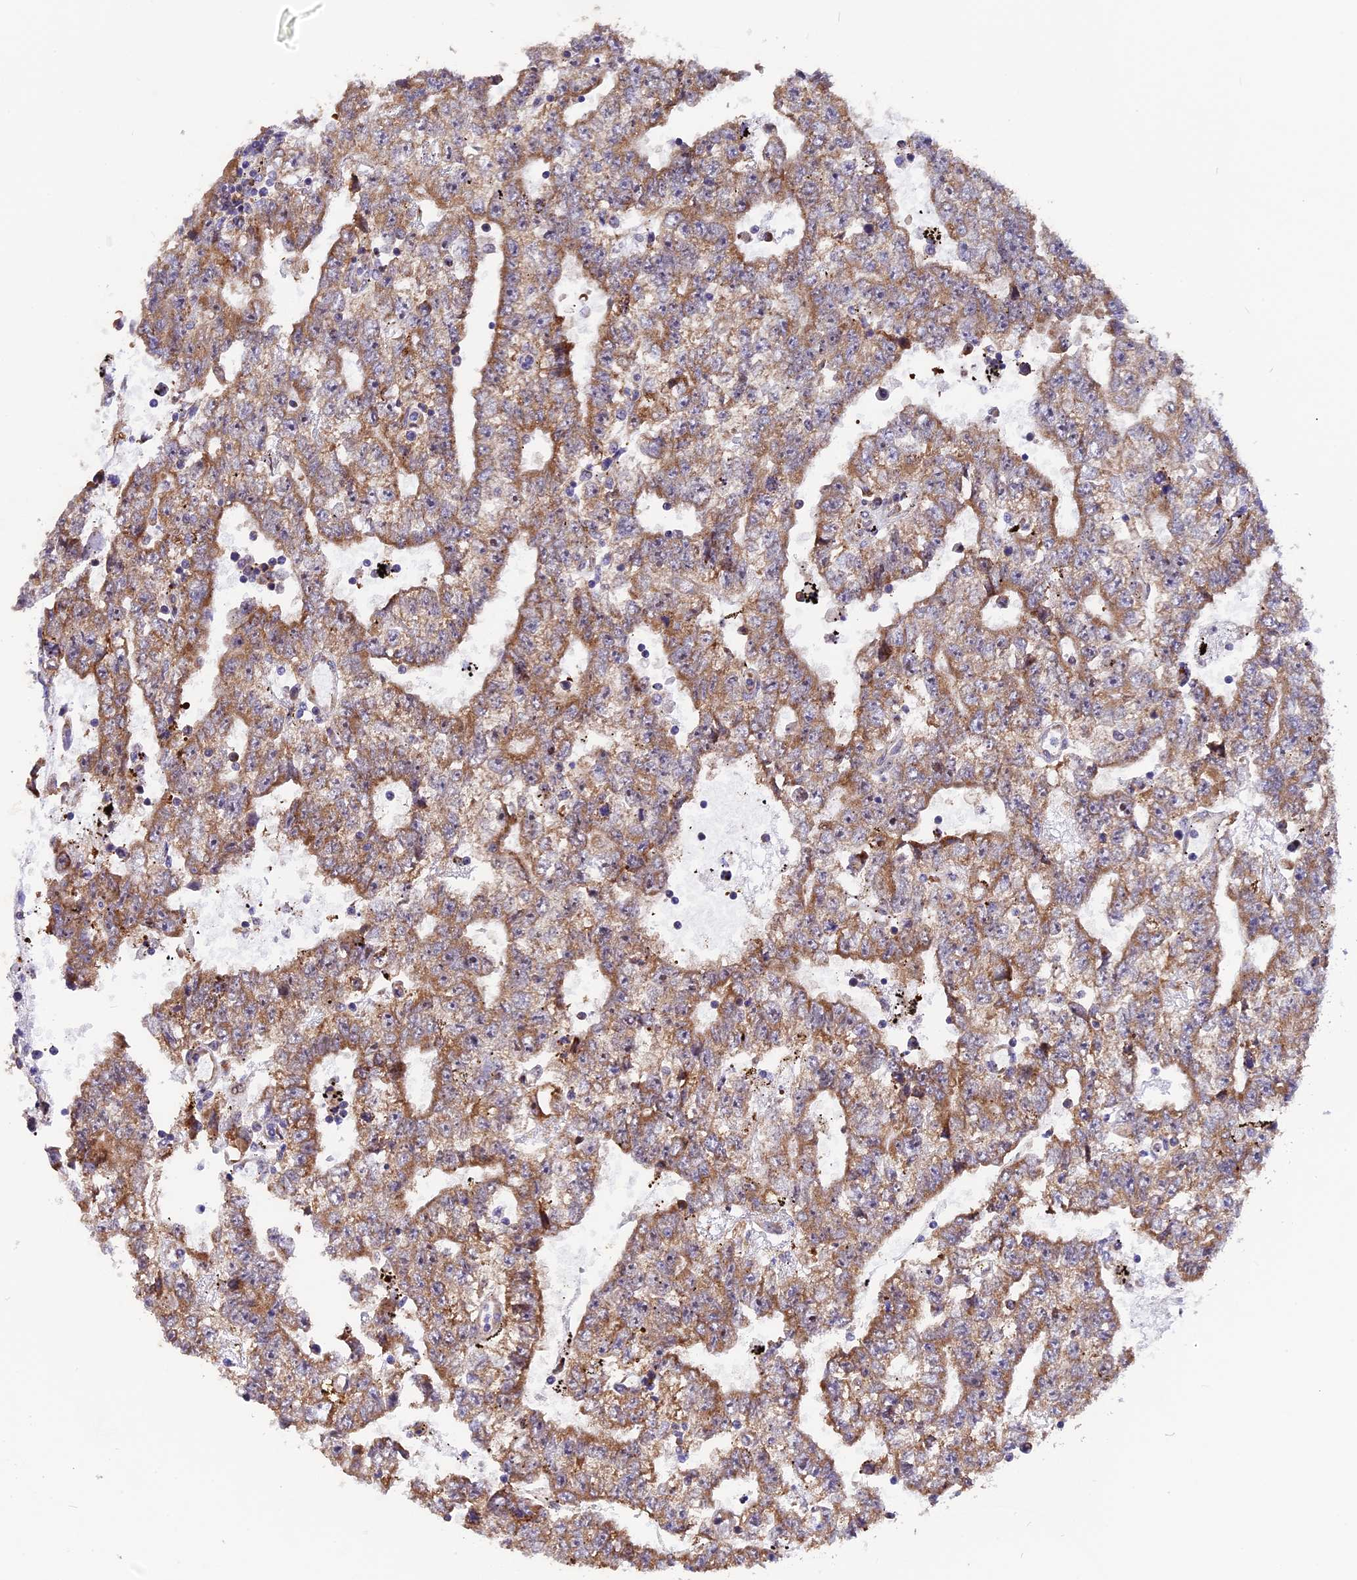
{"staining": {"intensity": "moderate", "quantity": ">75%", "location": "cytoplasmic/membranous"}, "tissue": "testis cancer", "cell_type": "Tumor cells", "image_type": "cancer", "snomed": [{"axis": "morphology", "description": "Carcinoma, Embryonal, NOS"}, {"axis": "topography", "description": "Testis"}], "caption": "Approximately >75% of tumor cells in human embryonal carcinoma (testis) display moderate cytoplasmic/membranous protein positivity as visualized by brown immunohistochemical staining.", "gene": "GNPTAB", "patient": {"sex": "male", "age": 25}}